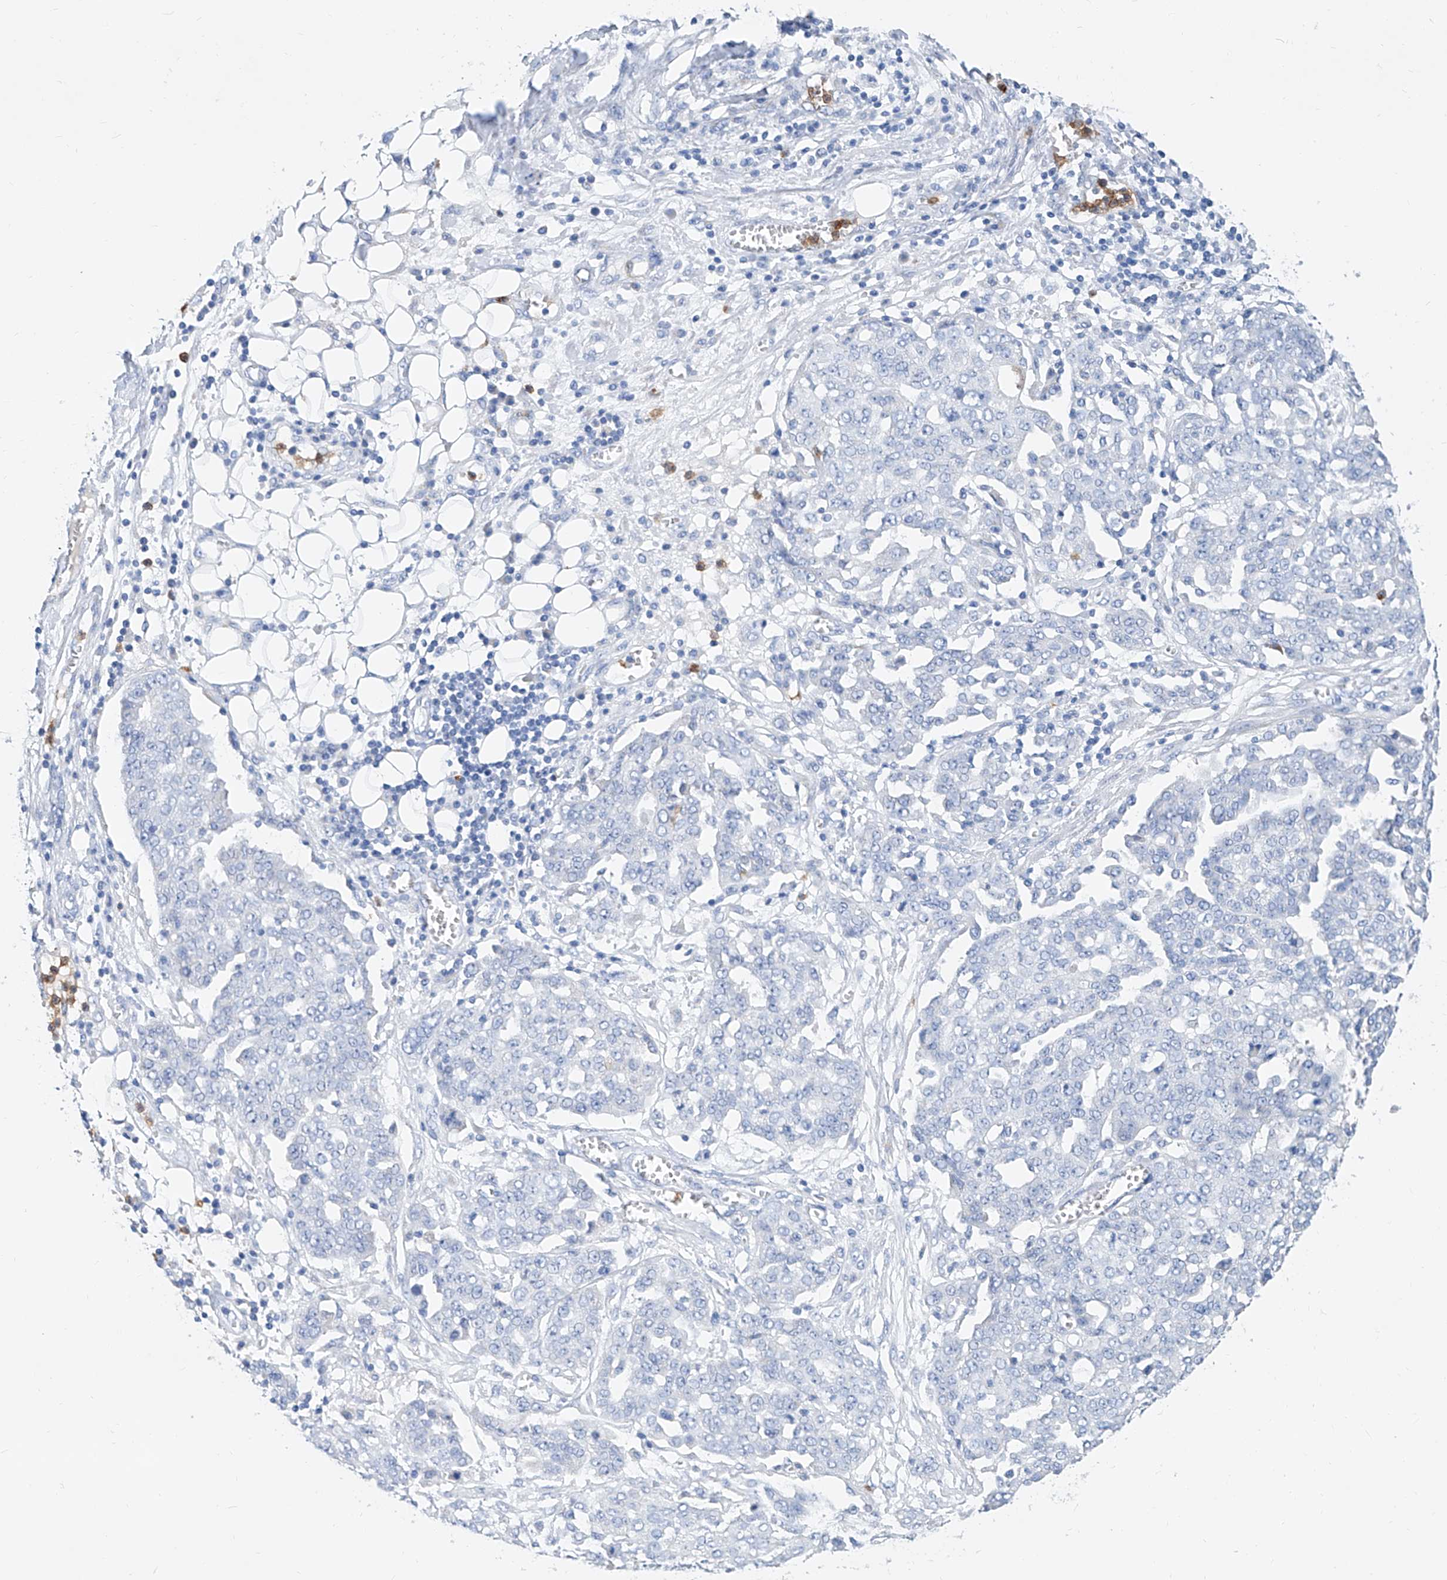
{"staining": {"intensity": "negative", "quantity": "none", "location": "none"}, "tissue": "ovarian cancer", "cell_type": "Tumor cells", "image_type": "cancer", "snomed": [{"axis": "morphology", "description": "Cystadenocarcinoma, serous, NOS"}, {"axis": "topography", "description": "Soft tissue"}, {"axis": "topography", "description": "Ovary"}], "caption": "The immunohistochemistry (IHC) histopathology image has no significant positivity in tumor cells of ovarian cancer tissue.", "gene": "SLC25A29", "patient": {"sex": "female", "age": 57}}